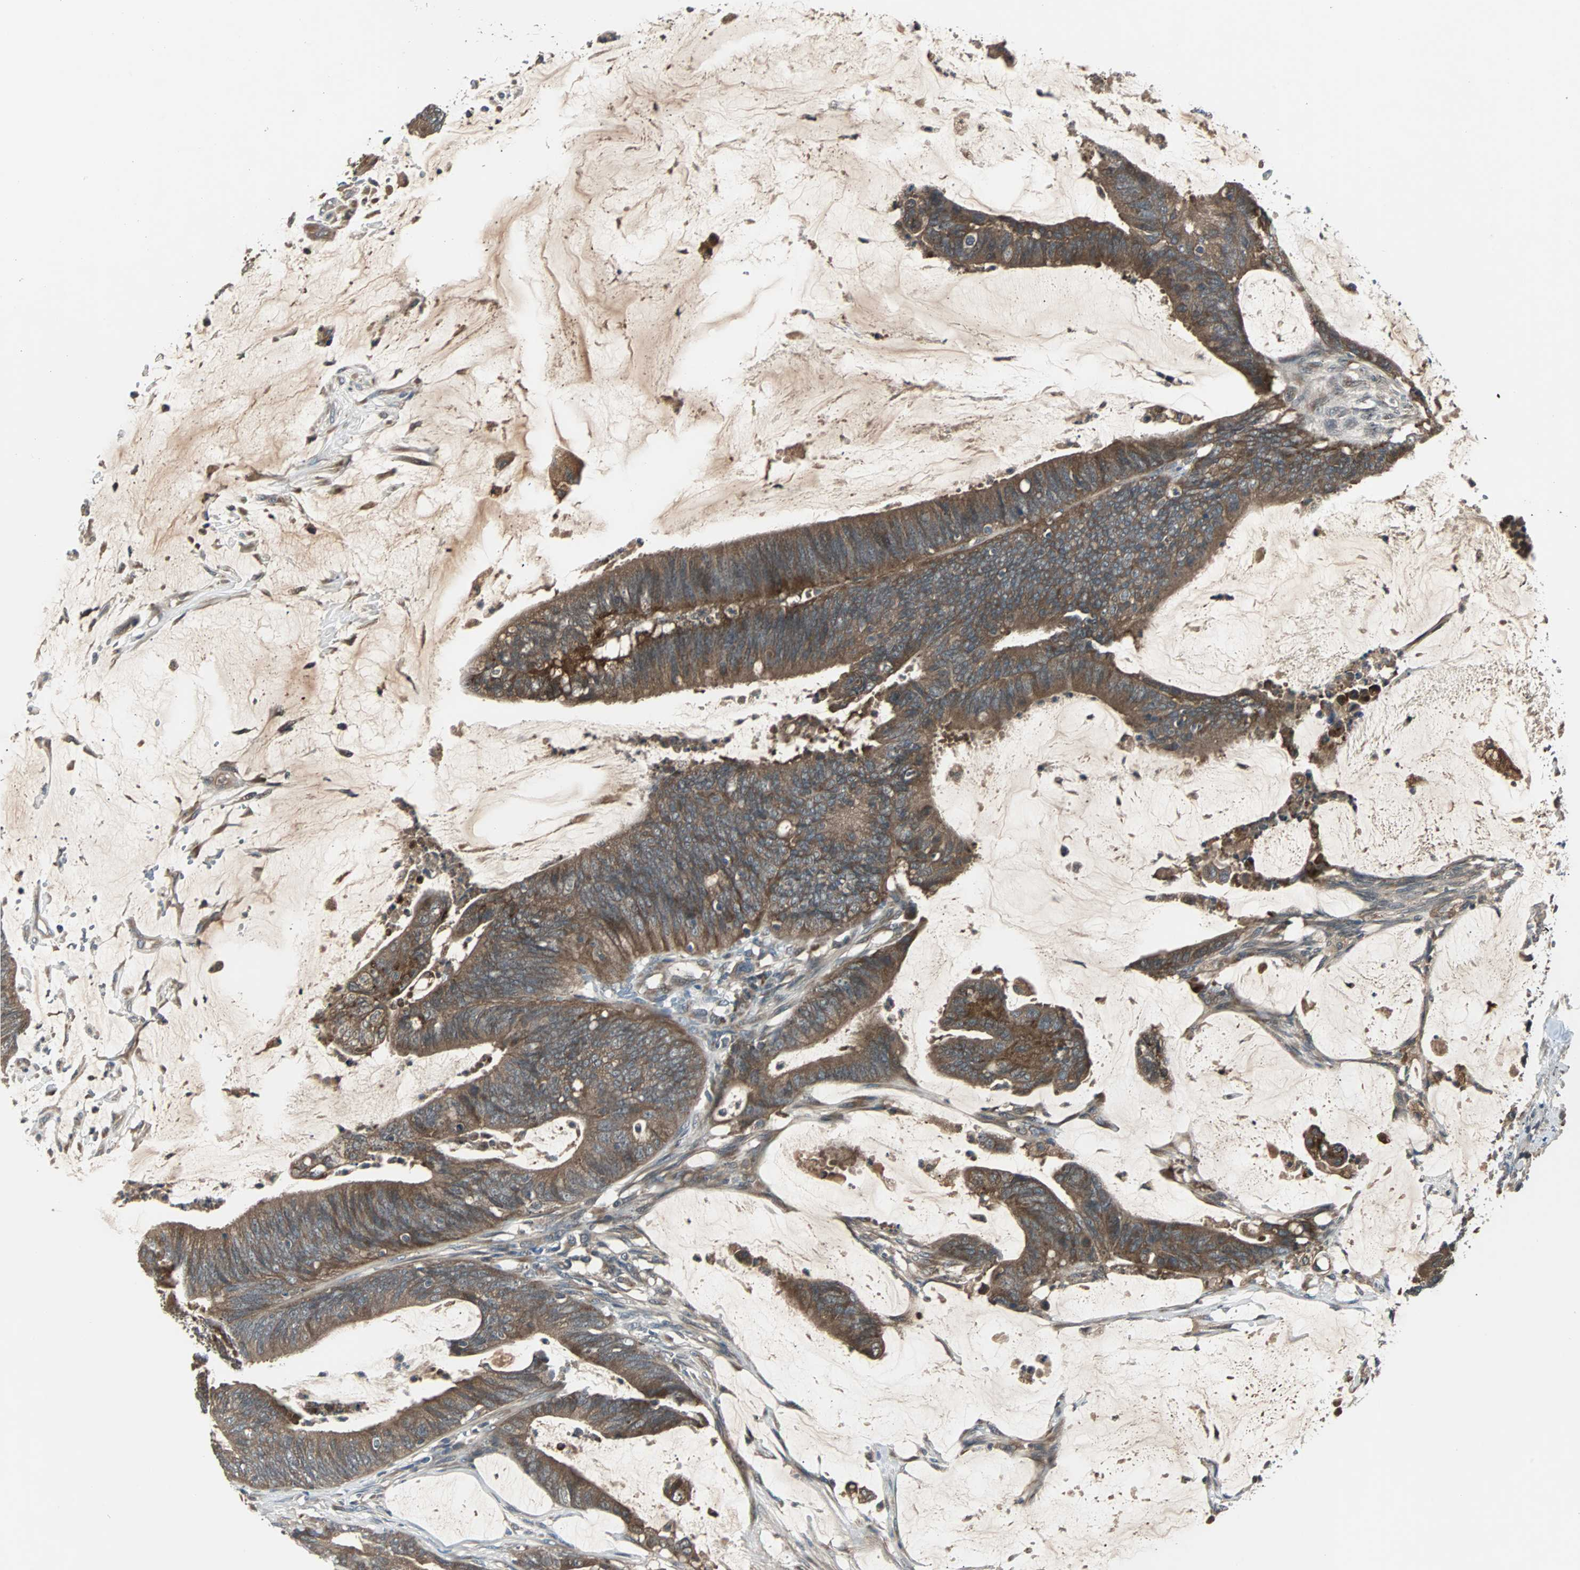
{"staining": {"intensity": "moderate", "quantity": ">75%", "location": "cytoplasmic/membranous"}, "tissue": "colorectal cancer", "cell_type": "Tumor cells", "image_type": "cancer", "snomed": [{"axis": "morphology", "description": "Adenocarcinoma, NOS"}, {"axis": "topography", "description": "Rectum"}], "caption": "Moderate cytoplasmic/membranous expression for a protein is seen in approximately >75% of tumor cells of colorectal cancer (adenocarcinoma) using immunohistochemistry.", "gene": "ARF1", "patient": {"sex": "female", "age": 66}}